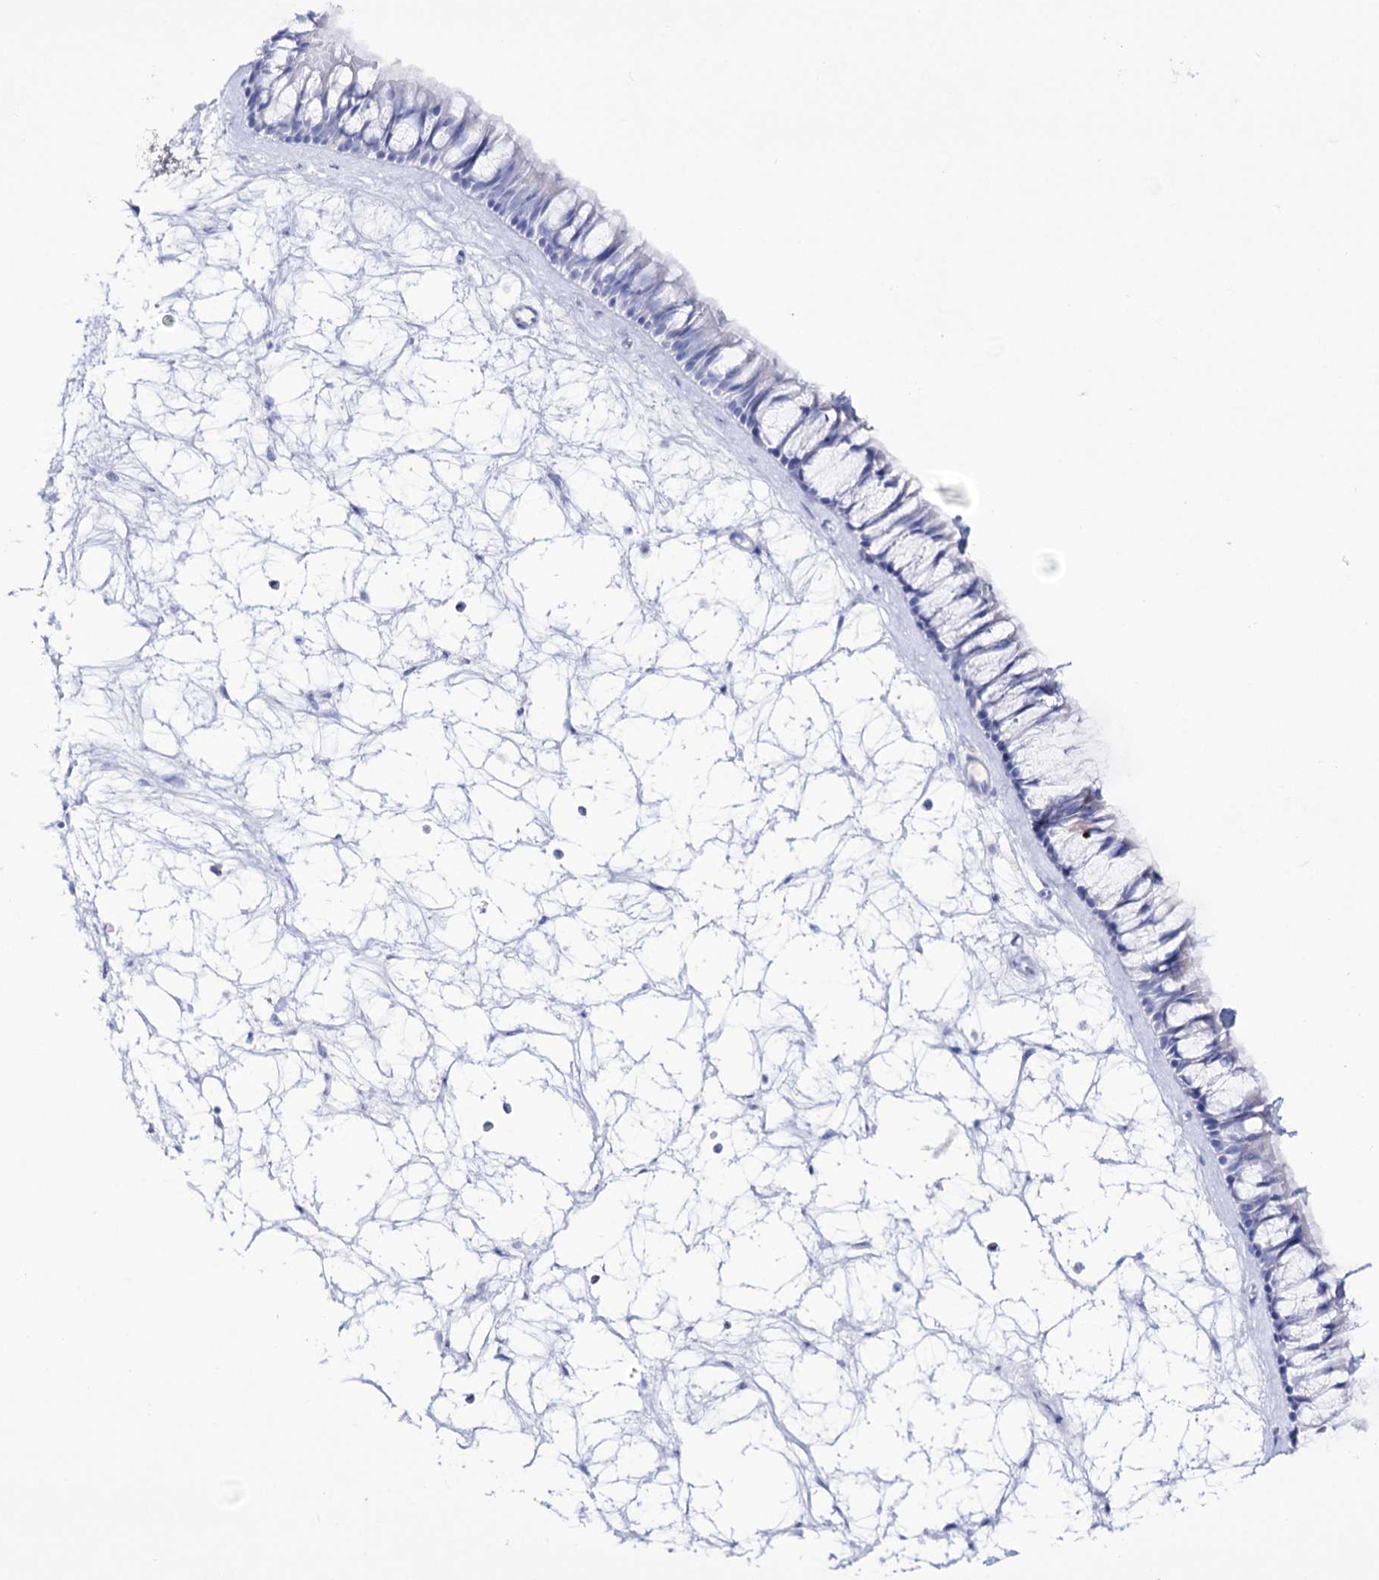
{"staining": {"intensity": "negative", "quantity": "none", "location": "none"}, "tissue": "nasopharynx", "cell_type": "Respiratory epithelial cells", "image_type": "normal", "snomed": [{"axis": "morphology", "description": "Normal tissue, NOS"}, {"axis": "topography", "description": "Nasopharynx"}], "caption": "Immunohistochemical staining of benign nasopharynx reveals no significant positivity in respiratory epithelial cells. Brightfield microscopy of IHC stained with DAB (brown) and hematoxylin (blue), captured at high magnification.", "gene": "NAGLU", "patient": {"sex": "male", "age": 64}}